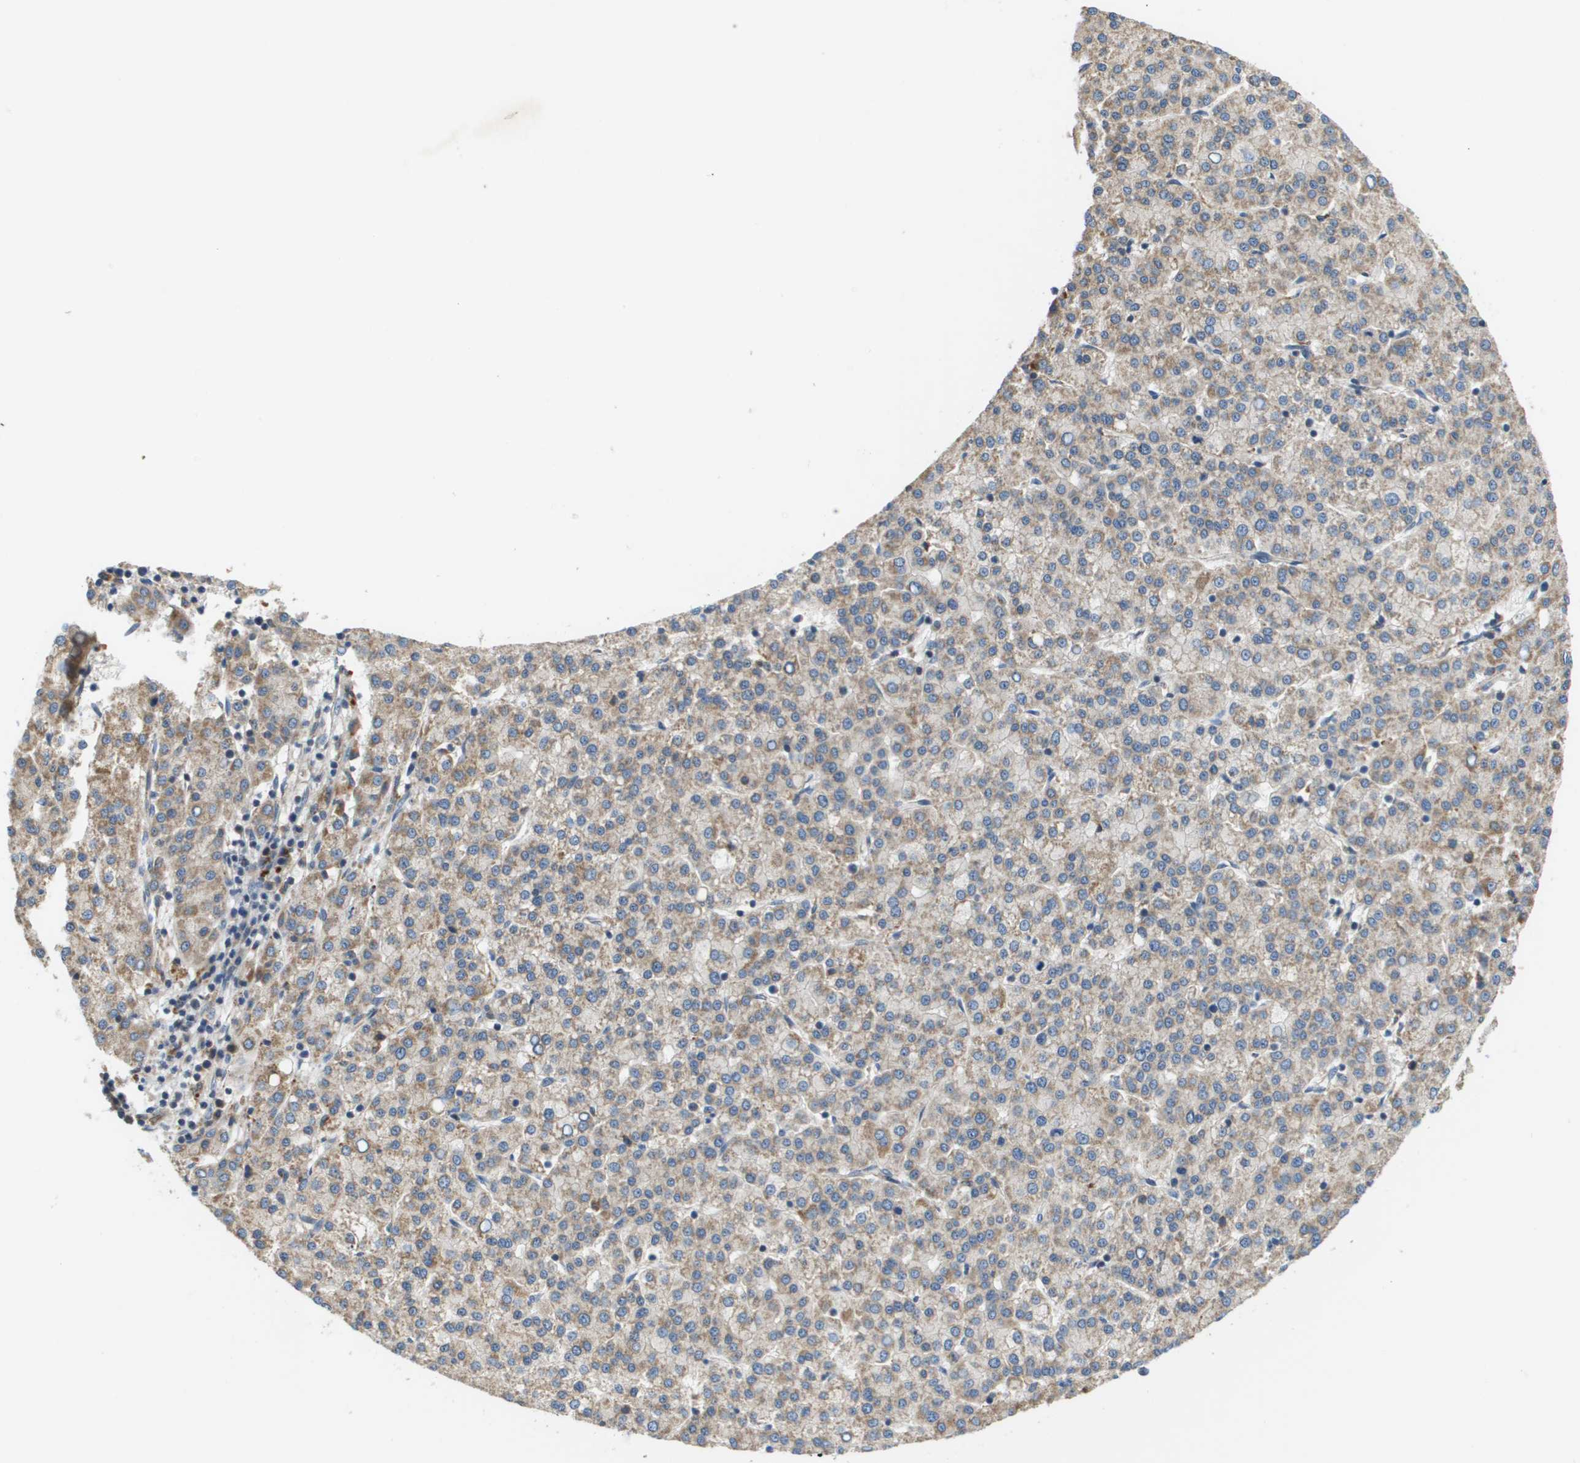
{"staining": {"intensity": "moderate", "quantity": "25%-75%", "location": "cytoplasmic/membranous"}, "tissue": "liver cancer", "cell_type": "Tumor cells", "image_type": "cancer", "snomed": [{"axis": "morphology", "description": "Carcinoma, Hepatocellular, NOS"}, {"axis": "topography", "description": "Liver"}], "caption": "DAB (3,3'-diaminobenzidine) immunohistochemical staining of human liver cancer (hepatocellular carcinoma) demonstrates moderate cytoplasmic/membranous protein positivity in about 25%-75% of tumor cells.", "gene": "SLC25A20", "patient": {"sex": "female", "age": 58}}